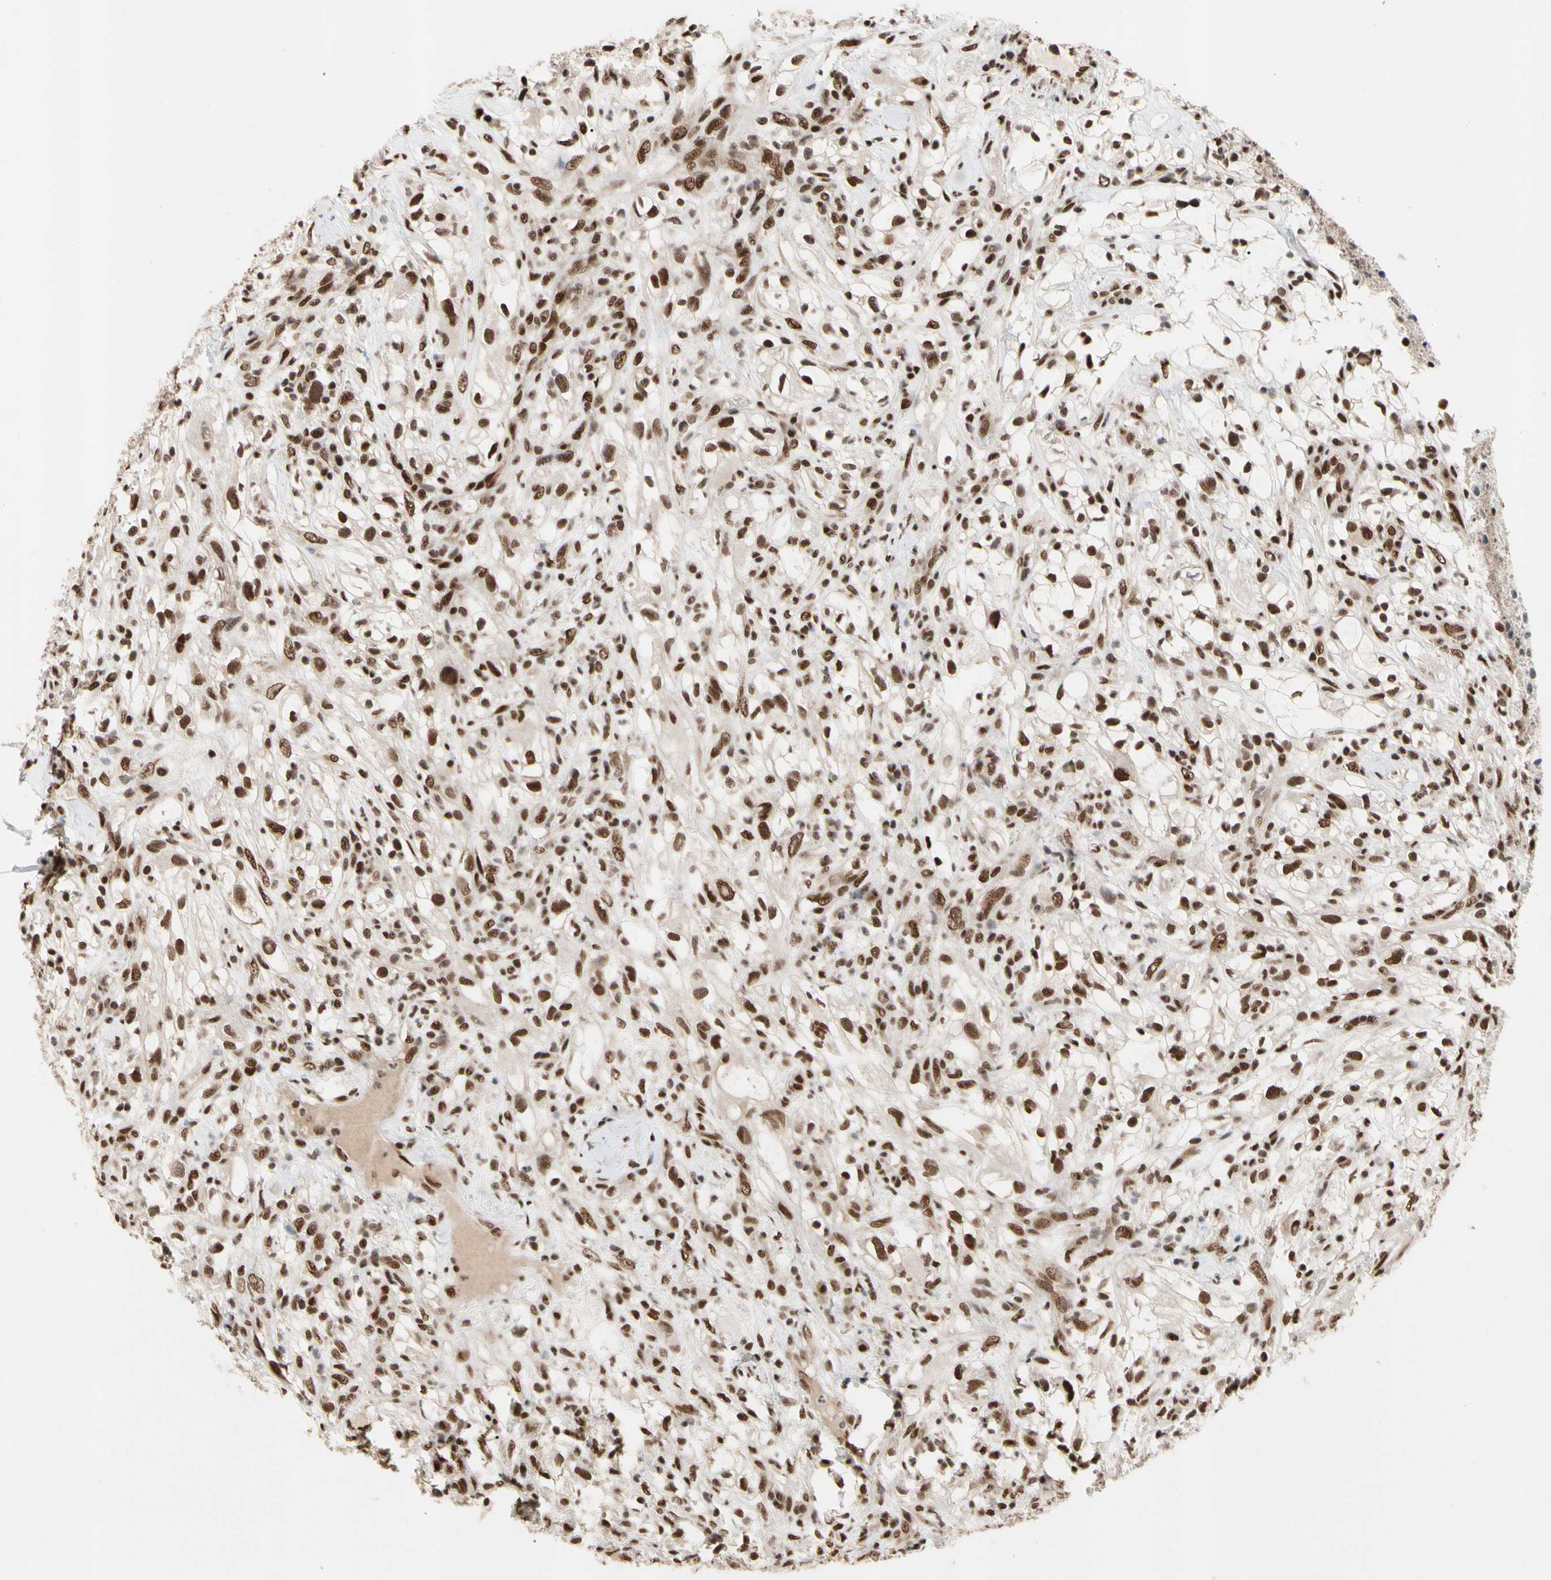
{"staining": {"intensity": "strong", "quantity": ">75%", "location": "nuclear"}, "tissue": "renal cancer", "cell_type": "Tumor cells", "image_type": "cancer", "snomed": [{"axis": "morphology", "description": "Adenocarcinoma, NOS"}, {"axis": "topography", "description": "Kidney"}], "caption": "Immunohistochemistry (IHC) histopathology image of renal adenocarcinoma stained for a protein (brown), which exhibits high levels of strong nuclear staining in about >75% of tumor cells.", "gene": "FAM98B", "patient": {"sex": "female", "age": 60}}